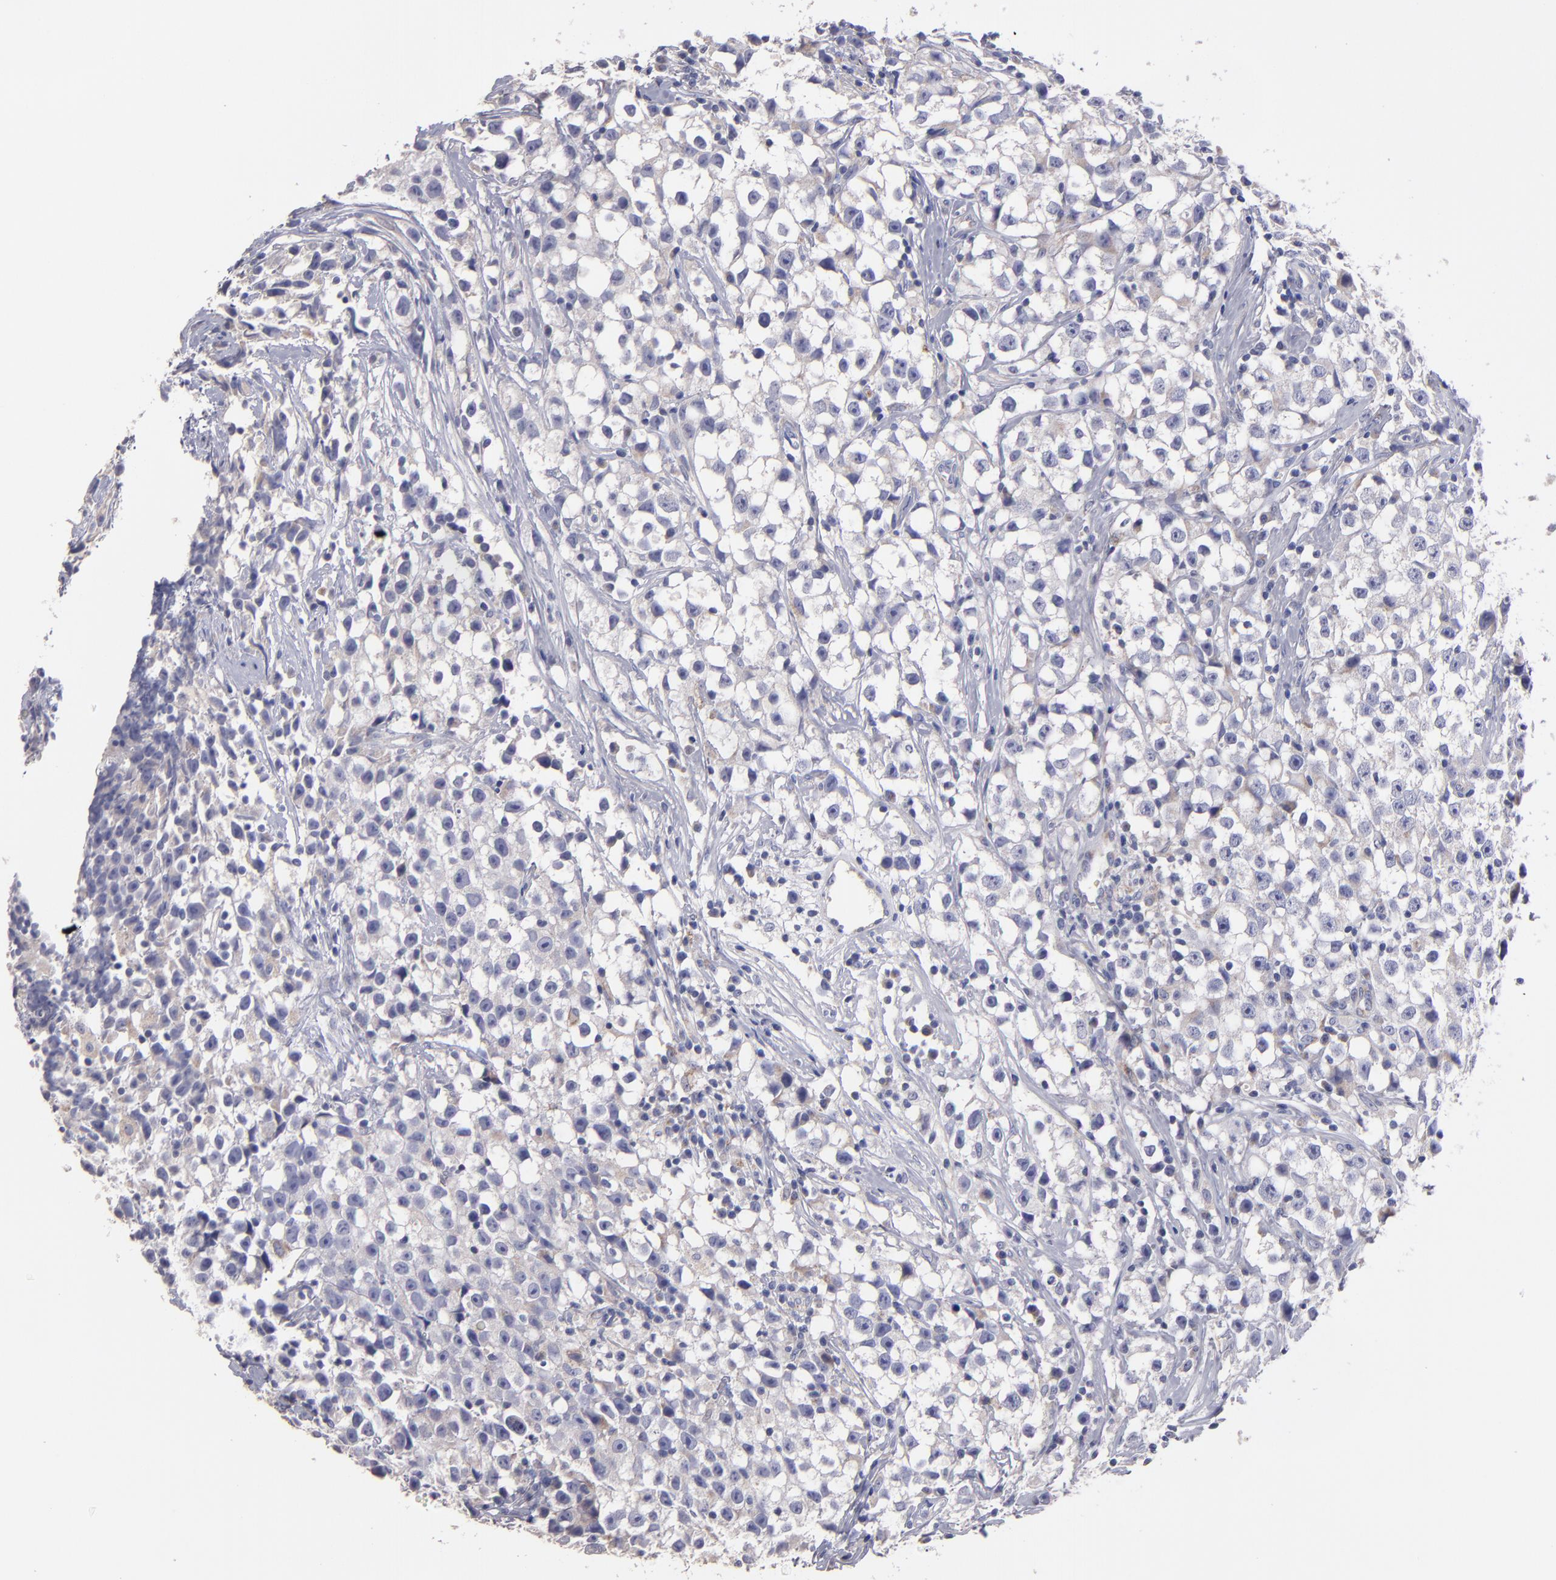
{"staining": {"intensity": "negative", "quantity": "none", "location": "none"}, "tissue": "testis cancer", "cell_type": "Tumor cells", "image_type": "cancer", "snomed": [{"axis": "morphology", "description": "Seminoma, NOS"}, {"axis": "topography", "description": "Testis"}], "caption": "Immunohistochemical staining of human seminoma (testis) exhibits no significant staining in tumor cells. (DAB IHC, high magnification).", "gene": "CLTA", "patient": {"sex": "male", "age": 35}}